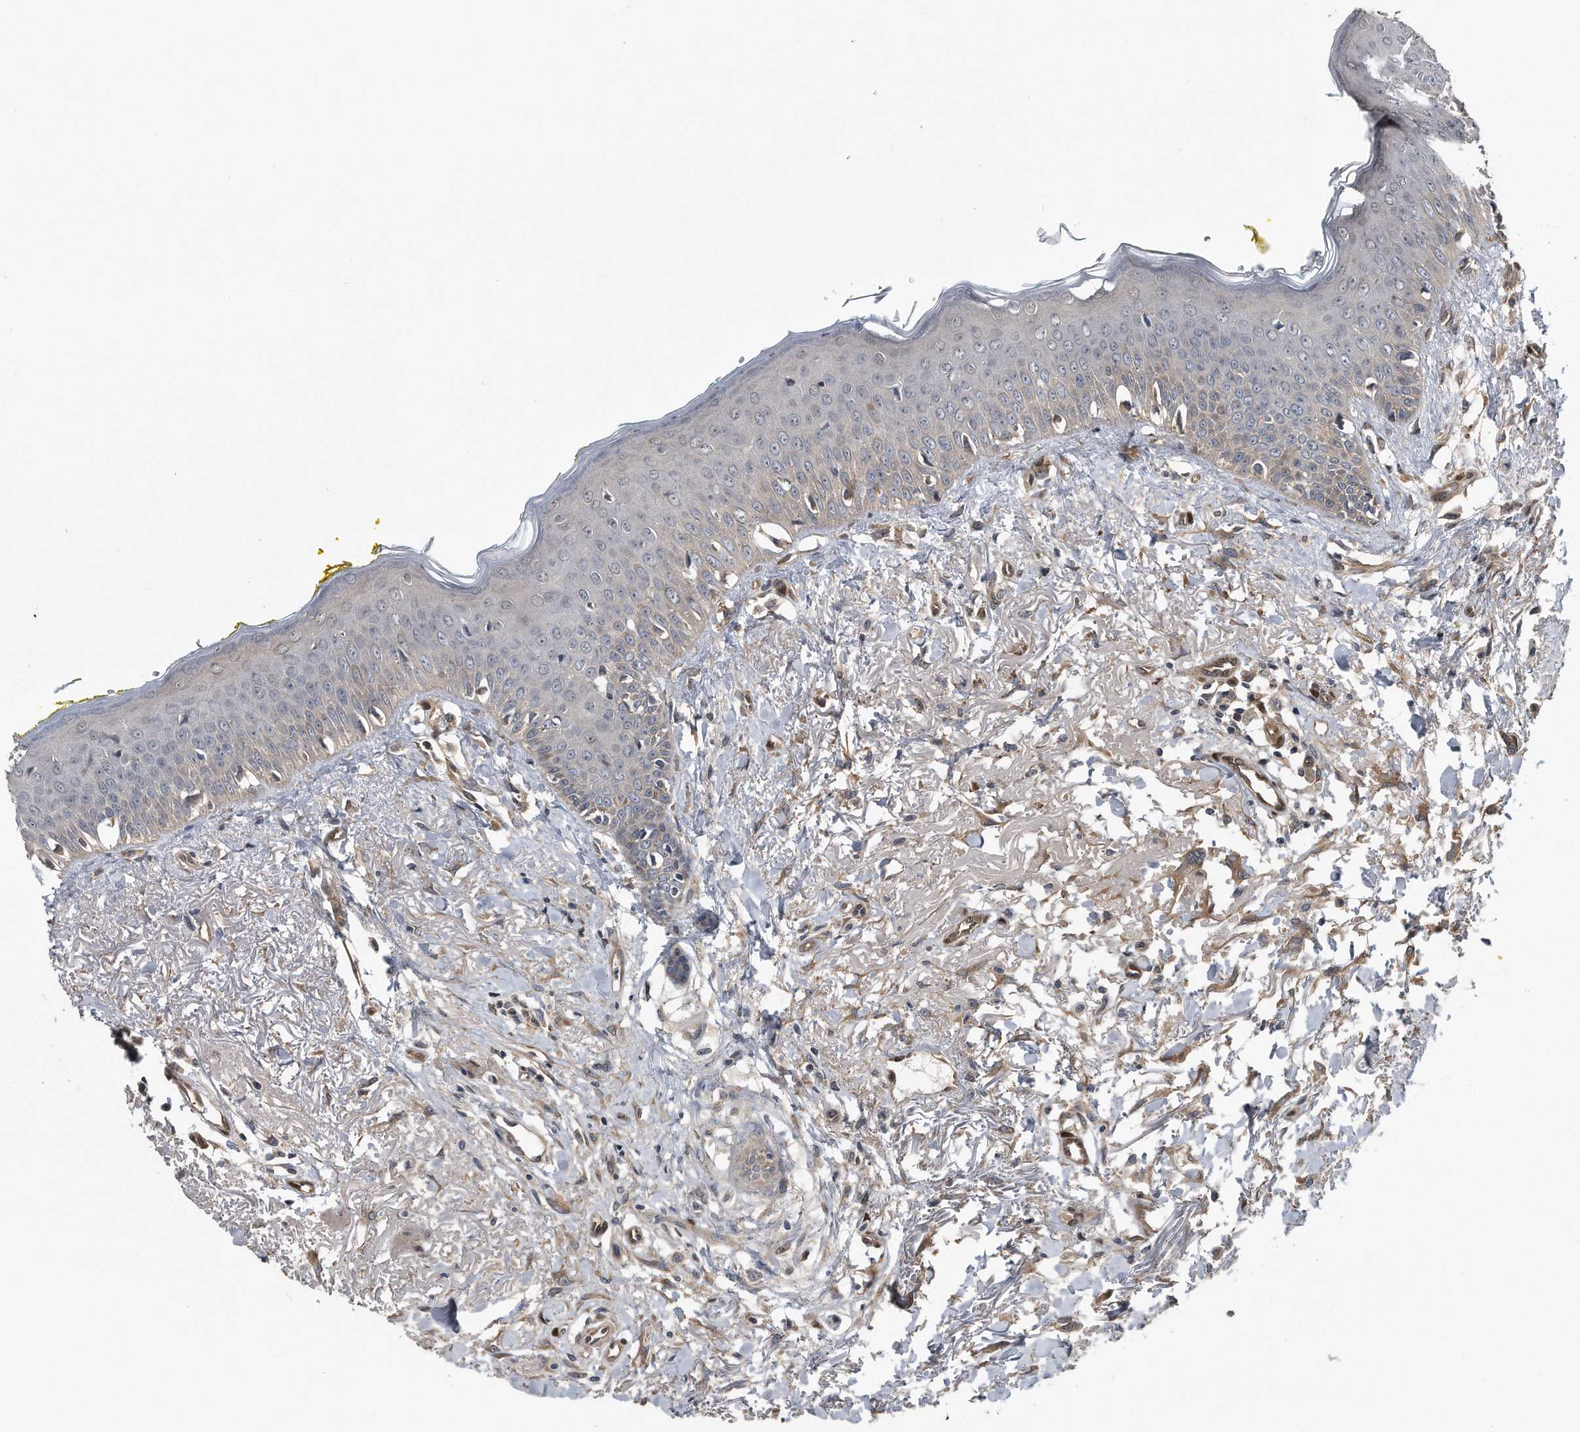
{"staining": {"intensity": "moderate", "quantity": "25%-75%", "location": "cytoplasmic/membranous"}, "tissue": "oral mucosa", "cell_type": "Squamous epithelial cells", "image_type": "normal", "snomed": [{"axis": "morphology", "description": "Normal tissue, NOS"}, {"axis": "topography", "description": "Oral tissue"}], "caption": "High-magnification brightfield microscopy of normal oral mucosa stained with DAB (3,3'-diaminobenzidine) (brown) and counterstained with hematoxylin (blue). squamous epithelial cells exhibit moderate cytoplasmic/membranous positivity is identified in approximately25%-75% of cells.", "gene": "ZNF79", "patient": {"sex": "female", "age": 70}}